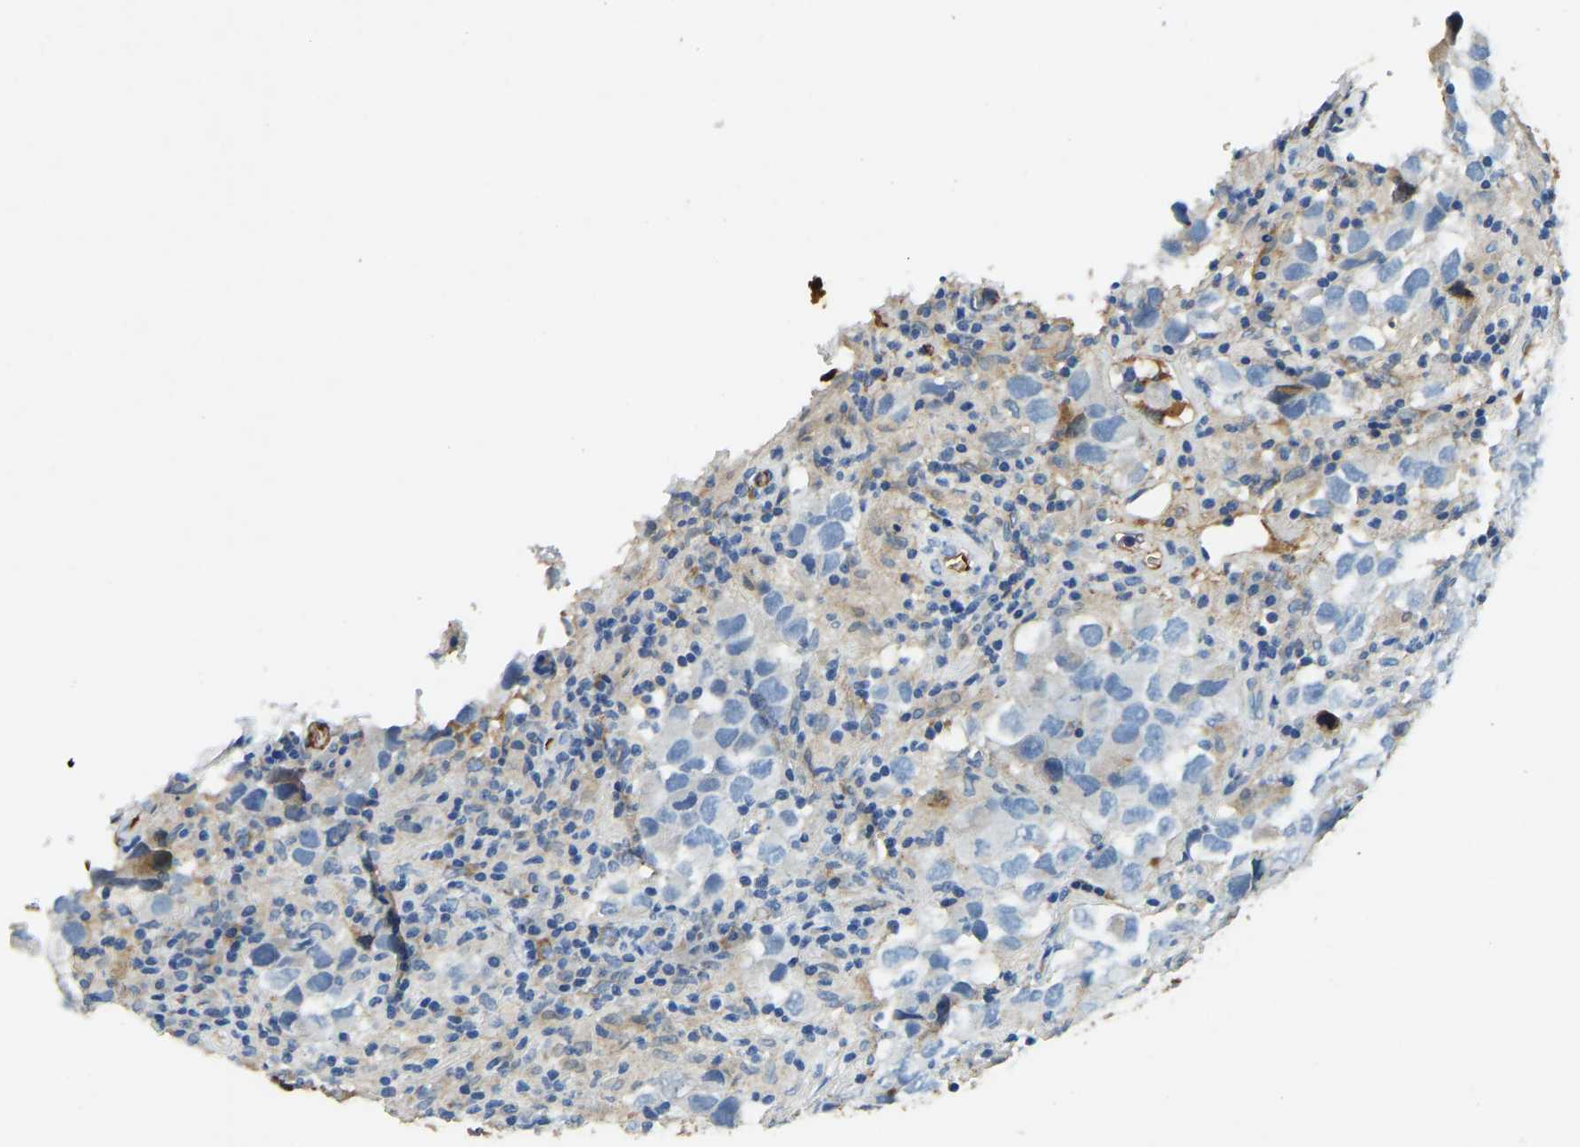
{"staining": {"intensity": "negative", "quantity": "none", "location": "none"}, "tissue": "testis cancer", "cell_type": "Tumor cells", "image_type": "cancer", "snomed": [{"axis": "morphology", "description": "Carcinoma, Embryonal, NOS"}, {"axis": "topography", "description": "Testis"}], "caption": "Immunohistochemical staining of embryonal carcinoma (testis) reveals no significant positivity in tumor cells.", "gene": "THBS4", "patient": {"sex": "male", "age": 21}}